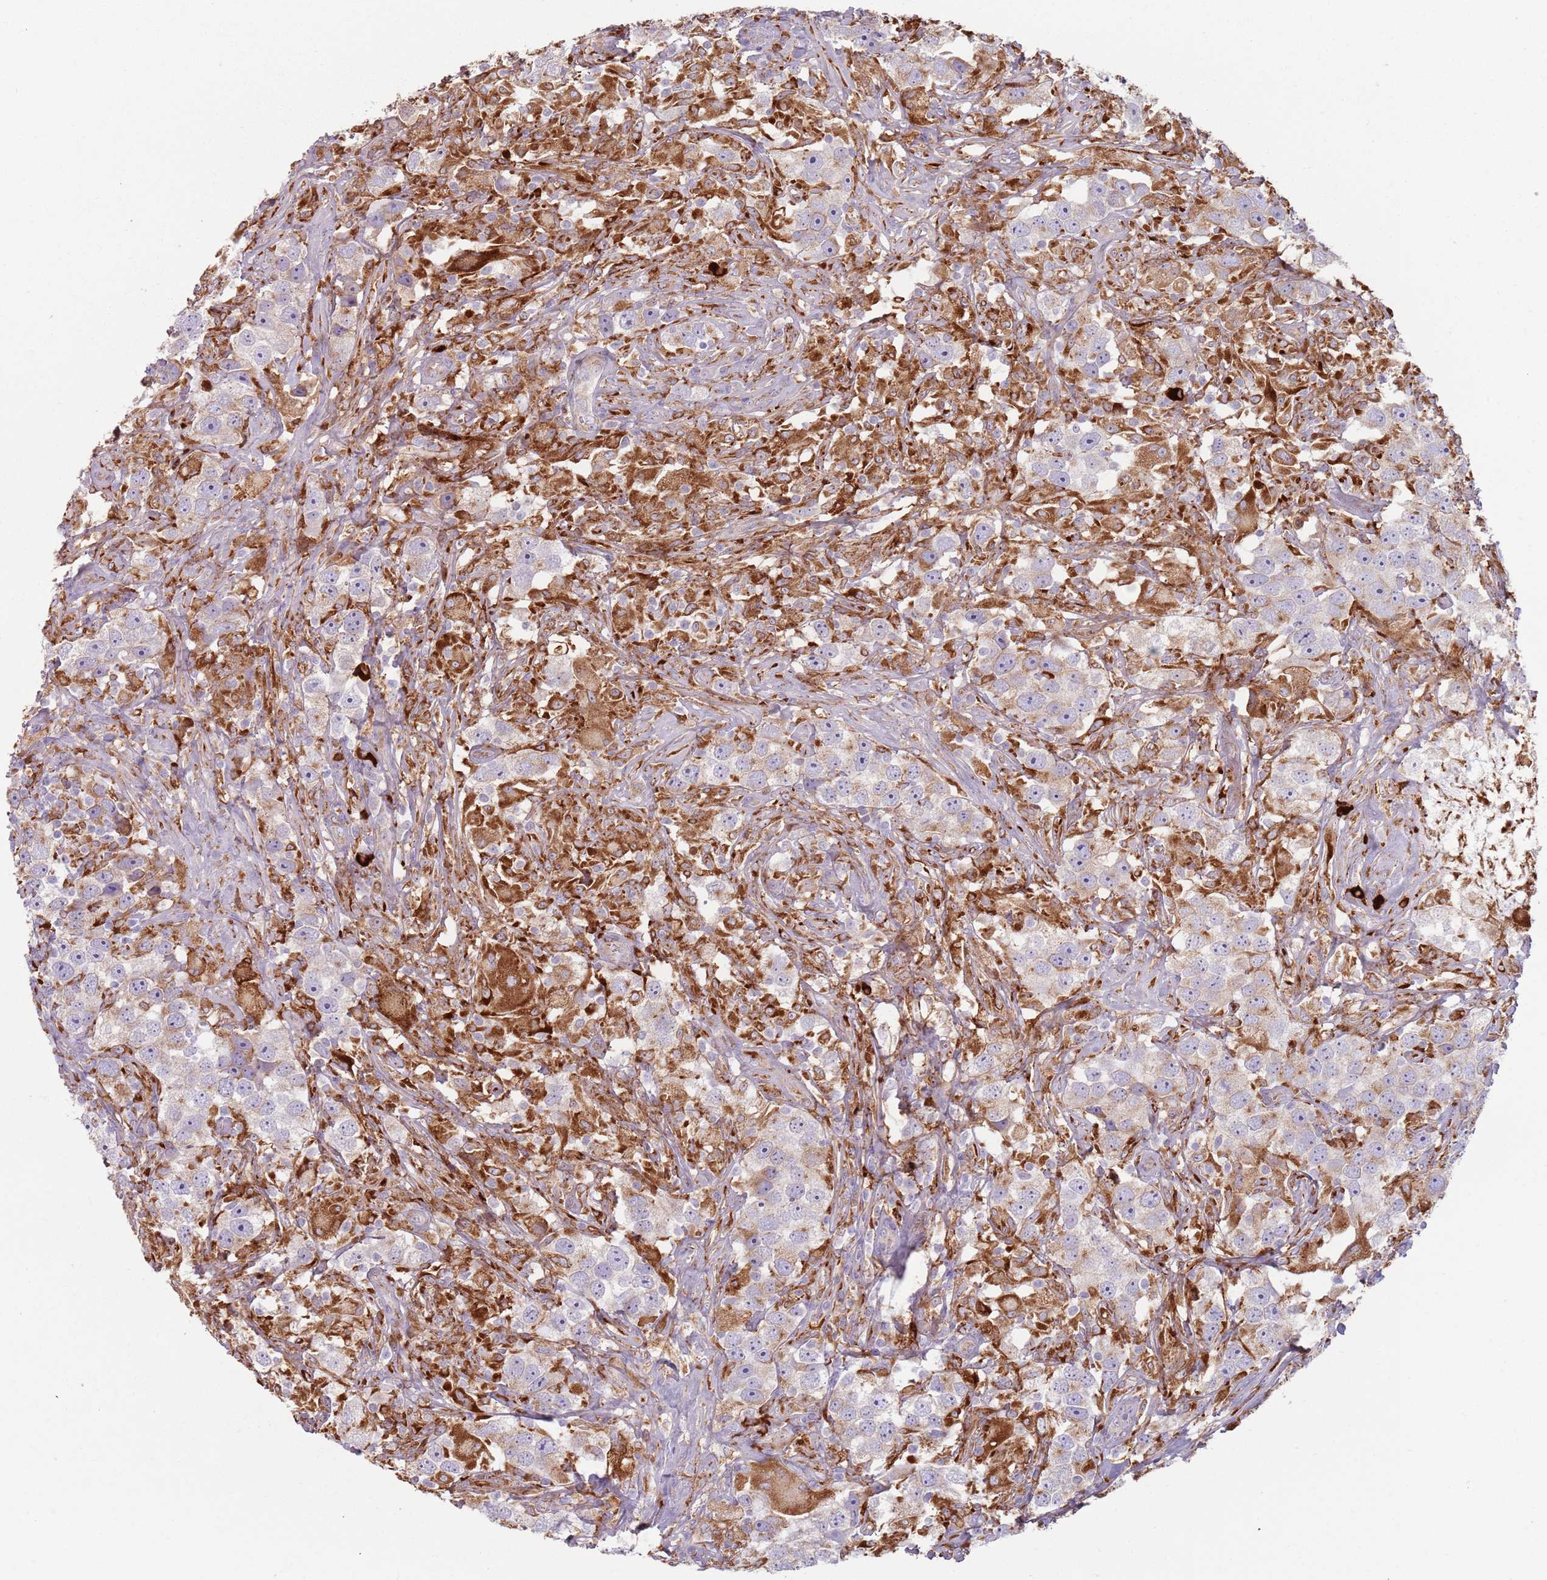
{"staining": {"intensity": "weak", "quantity": "<25%", "location": "cytoplasmic/membranous"}, "tissue": "testis cancer", "cell_type": "Tumor cells", "image_type": "cancer", "snomed": [{"axis": "morphology", "description": "Seminoma, NOS"}, {"axis": "topography", "description": "Testis"}], "caption": "The image reveals no significant expression in tumor cells of seminoma (testis).", "gene": "COLGALT1", "patient": {"sex": "male", "age": 49}}